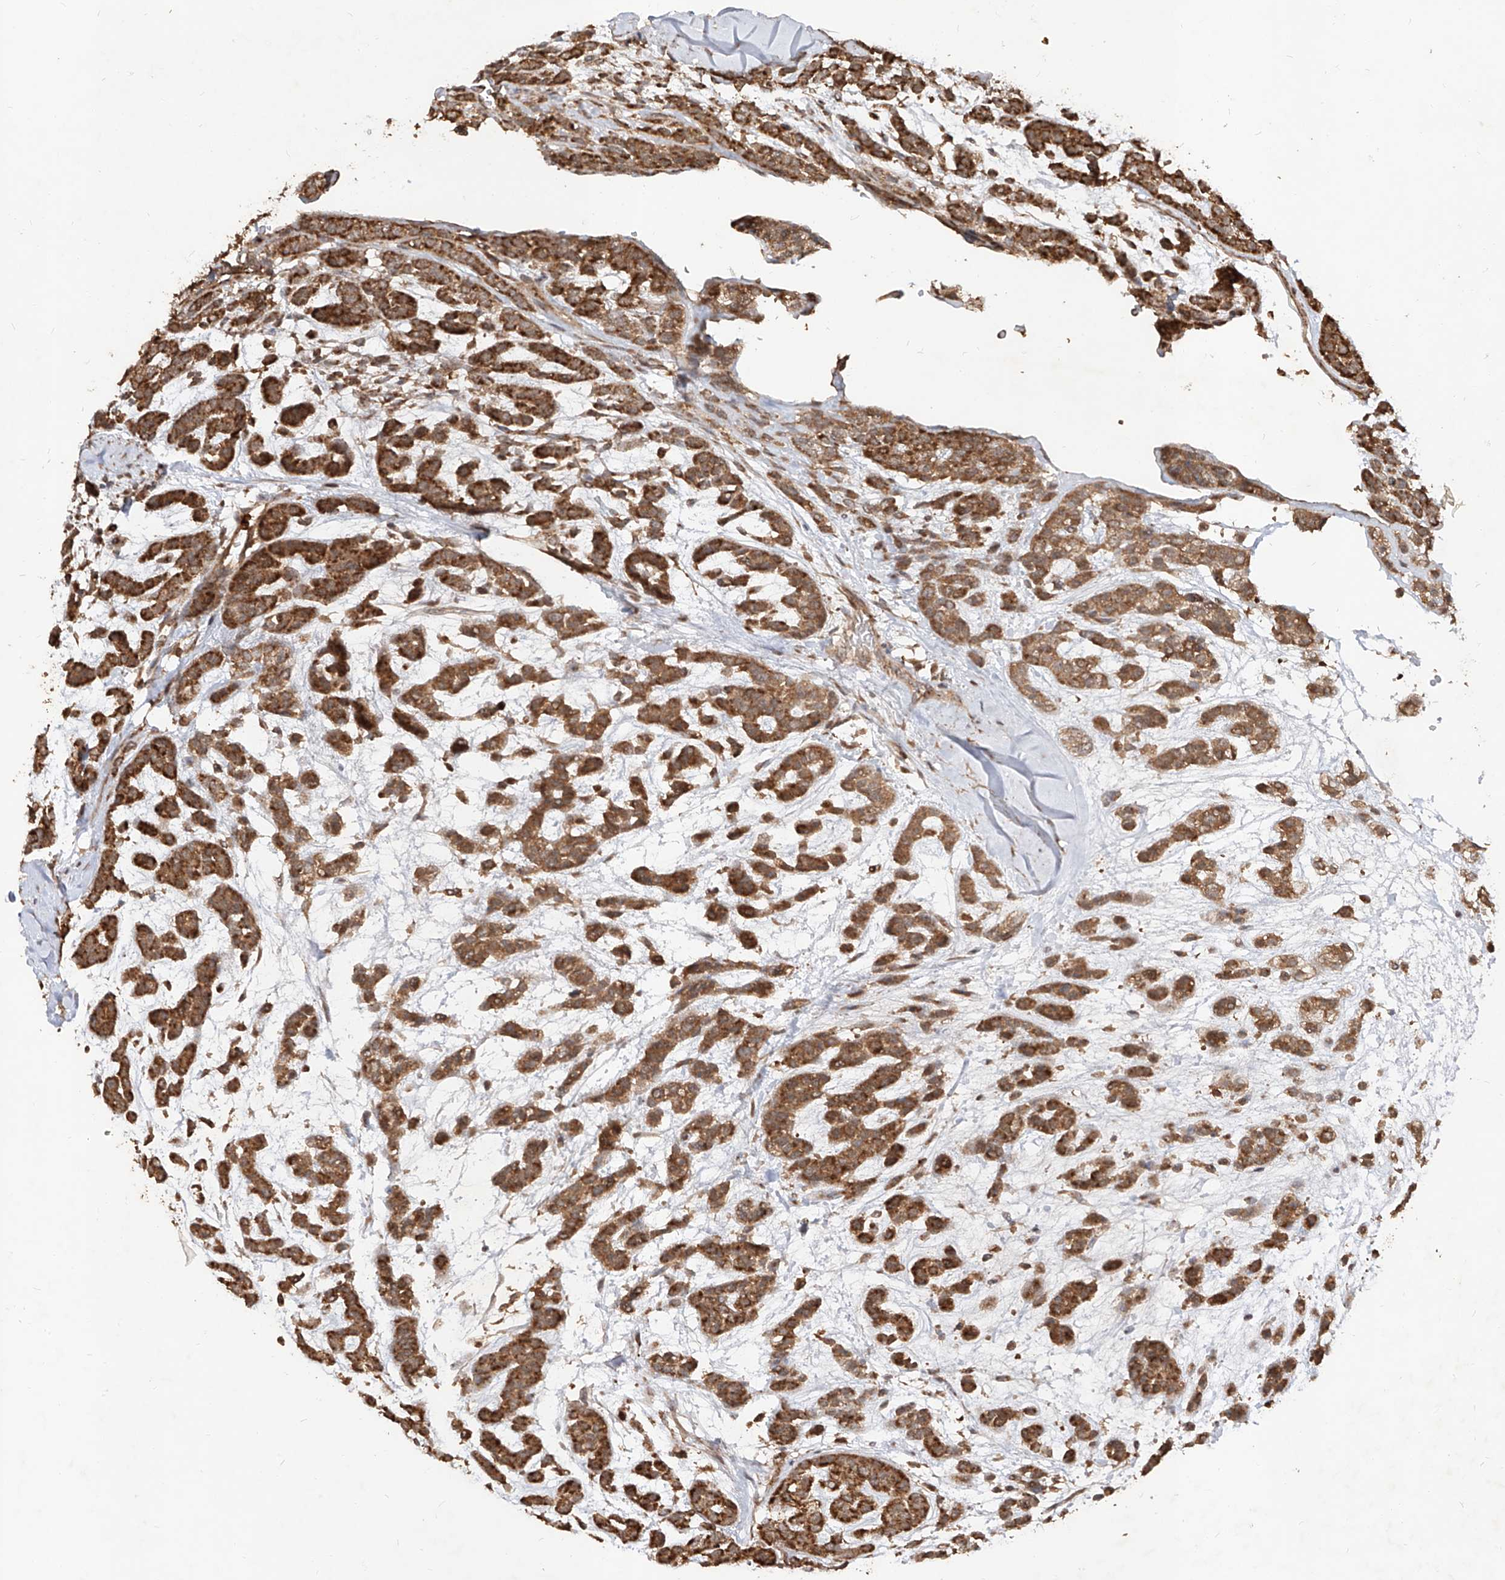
{"staining": {"intensity": "moderate", "quantity": ">75%", "location": "cytoplasmic/membranous"}, "tissue": "head and neck cancer", "cell_type": "Tumor cells", "image_type": "cancer", "snomed": [{"axis": "morphology", "description": "Adenocarcinoma, NOS"}, {"axis": "morphology", "description": "Adenoma, NOS"}, {"axis": "topography", "description": "Head-Neck"}], "caption": "Head and neck cancer (adenocarcinoma) was stained to show a protein in brown. There is medium levels of moderate cytoplasmic/membranous staining in approximately >75% of tumor cells.", "gene": "AIM2", "patient": {"sex": "female", "age": 55}}